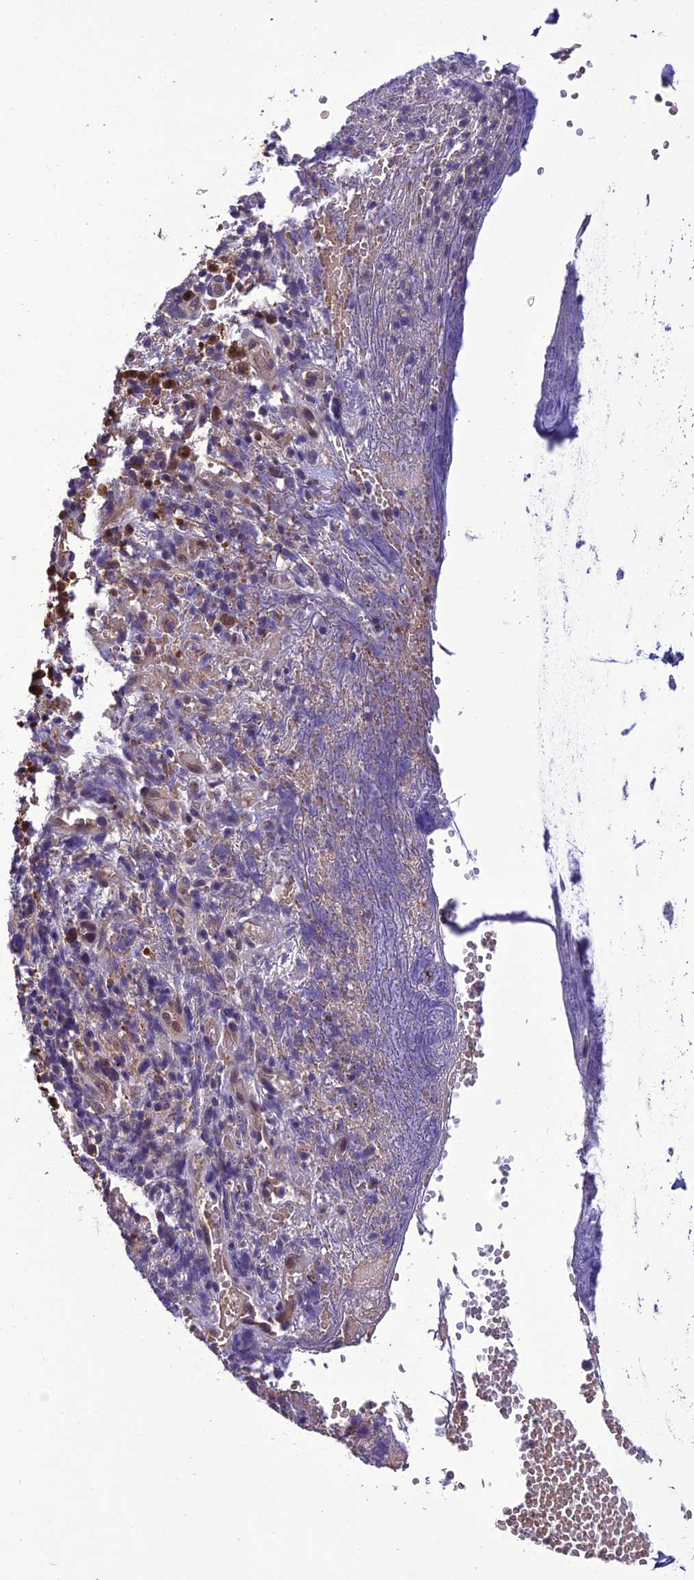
{"staining": {"intensity": "weak", "quantity": "<25%", "location": "cytoplasmic/membranous"}, "tissue": "soft tissue", "cell_type": "Fibroblasts", "image_type": "normal", "snomed": [{"axis": "morphology", "description": "Normal tissue, NOS"}, {"axis": "morphology", "description": "Basal cell carcinoma"}, {"axis": "topography", "description": "Cartilage tissue"}, {"axis": "topography", "description": "Nasopharynx"}, {"axis": "topography", "description": "Oral tissue"}], "caption": "An immunohistochemistry micrograph of normal soft tissue is shown. There is no staining in fibroblasts of soft tissue. Brightfield microscopy of immunohistochemistry stained with DAB (3,3'-diaminobenzidine) (brown) and hematoxylin (blue), captured at high magnification.", "gene": "BORCS6", "patient": {"sex": "female", "age": 77}}